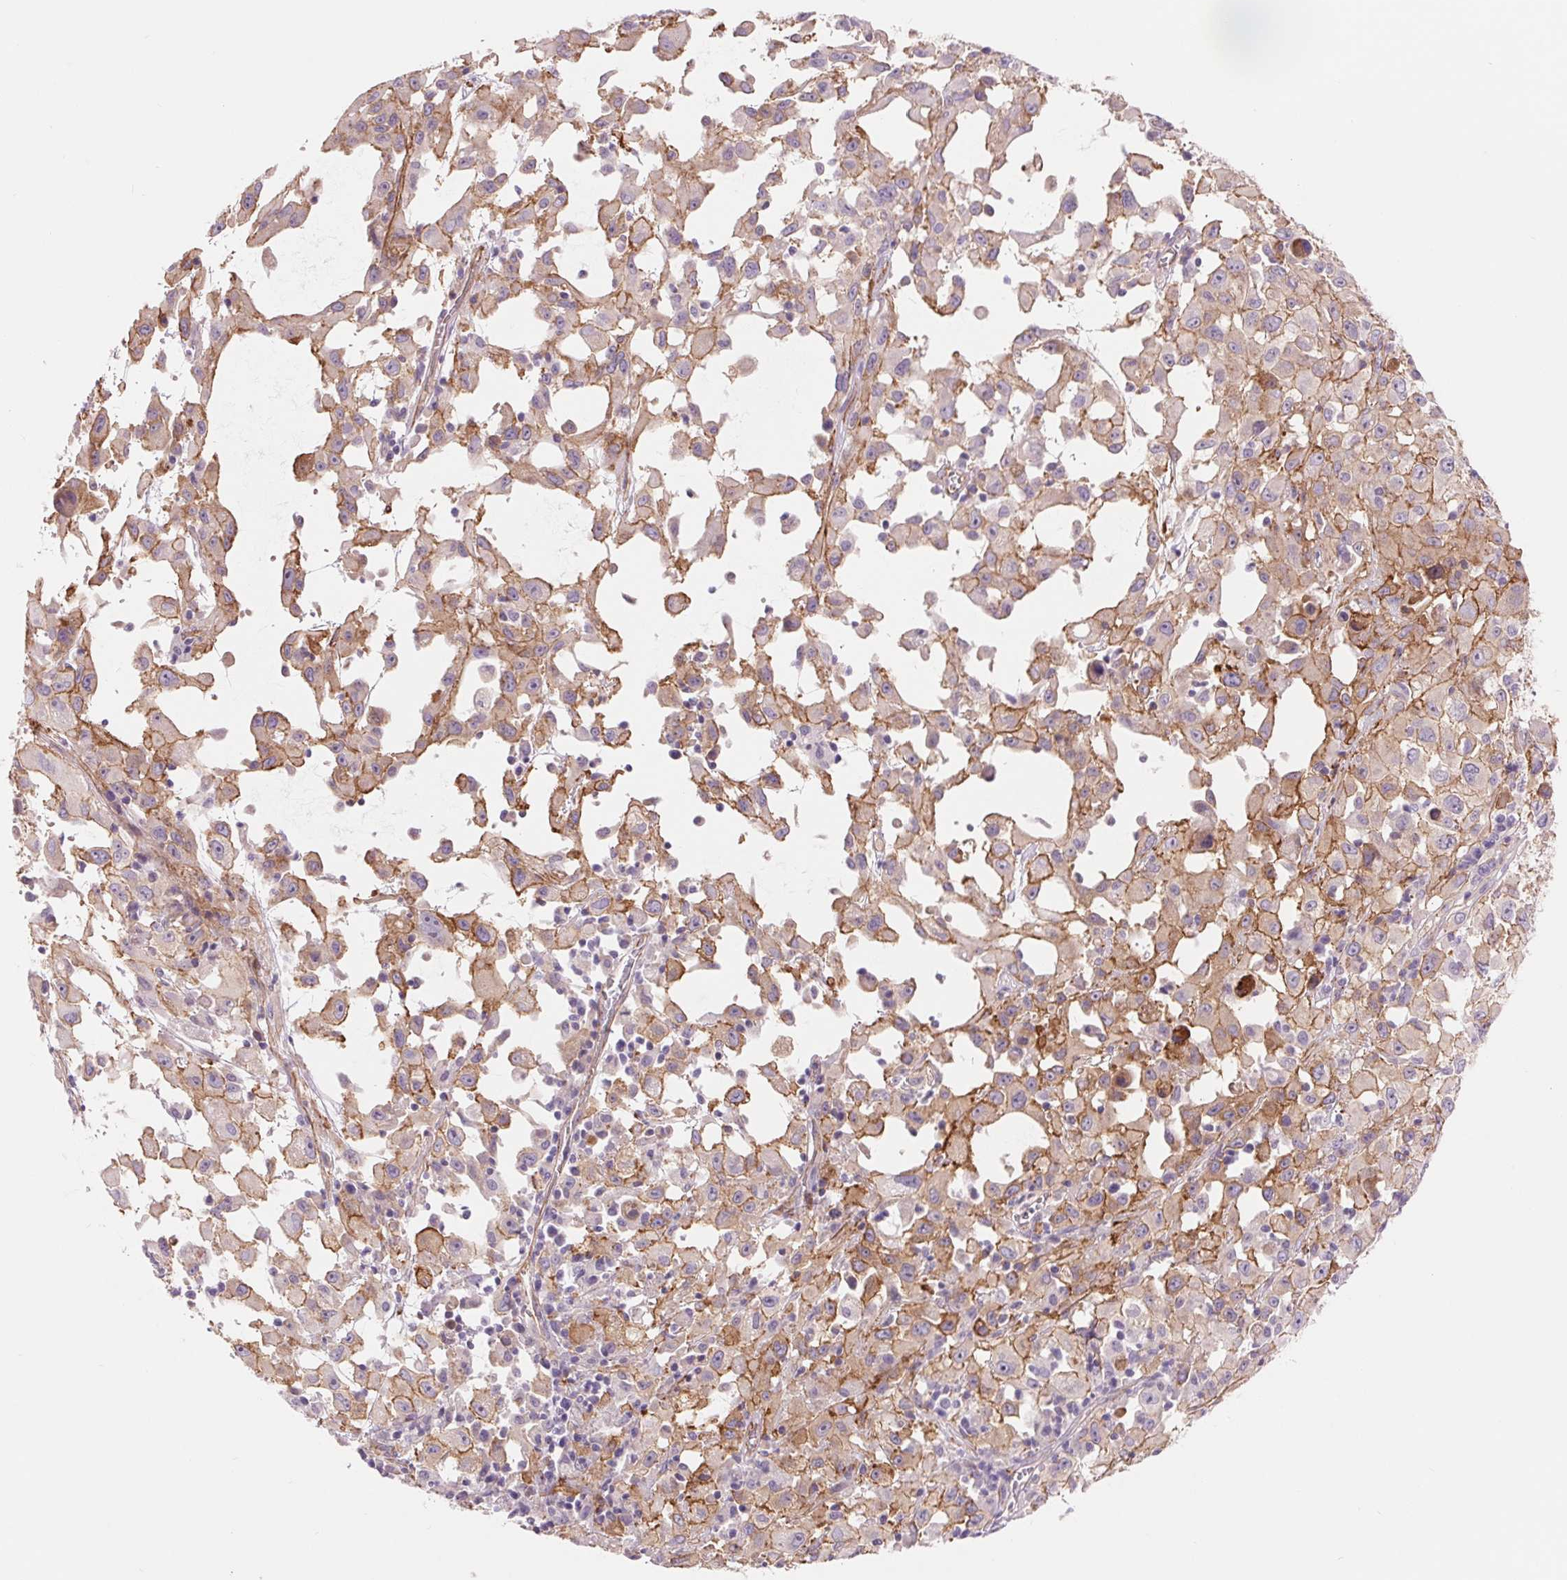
{"staining": {"intensity": "moderate", "quantity": "25%-75%", "location": "cytoplasmic/membranous"}, "tissue": "melanoma", "cell_type": "Tumor cells", "image_type": "cancer", "snomed": [{"axis": "morphology", "description": "Malignant melanoma, Metastatic site"}, {"axis": "topography", "description": "Soft tissue"}], "caption": "This image displays immunohistochemistry (IHC) staining of human melanoma, with medium moderate cytoplasmic/membranous staining in about 25%-75% of tumor cells.", "gene": "DIXDC1", "patient": {"sex": "male", "age": 50}}